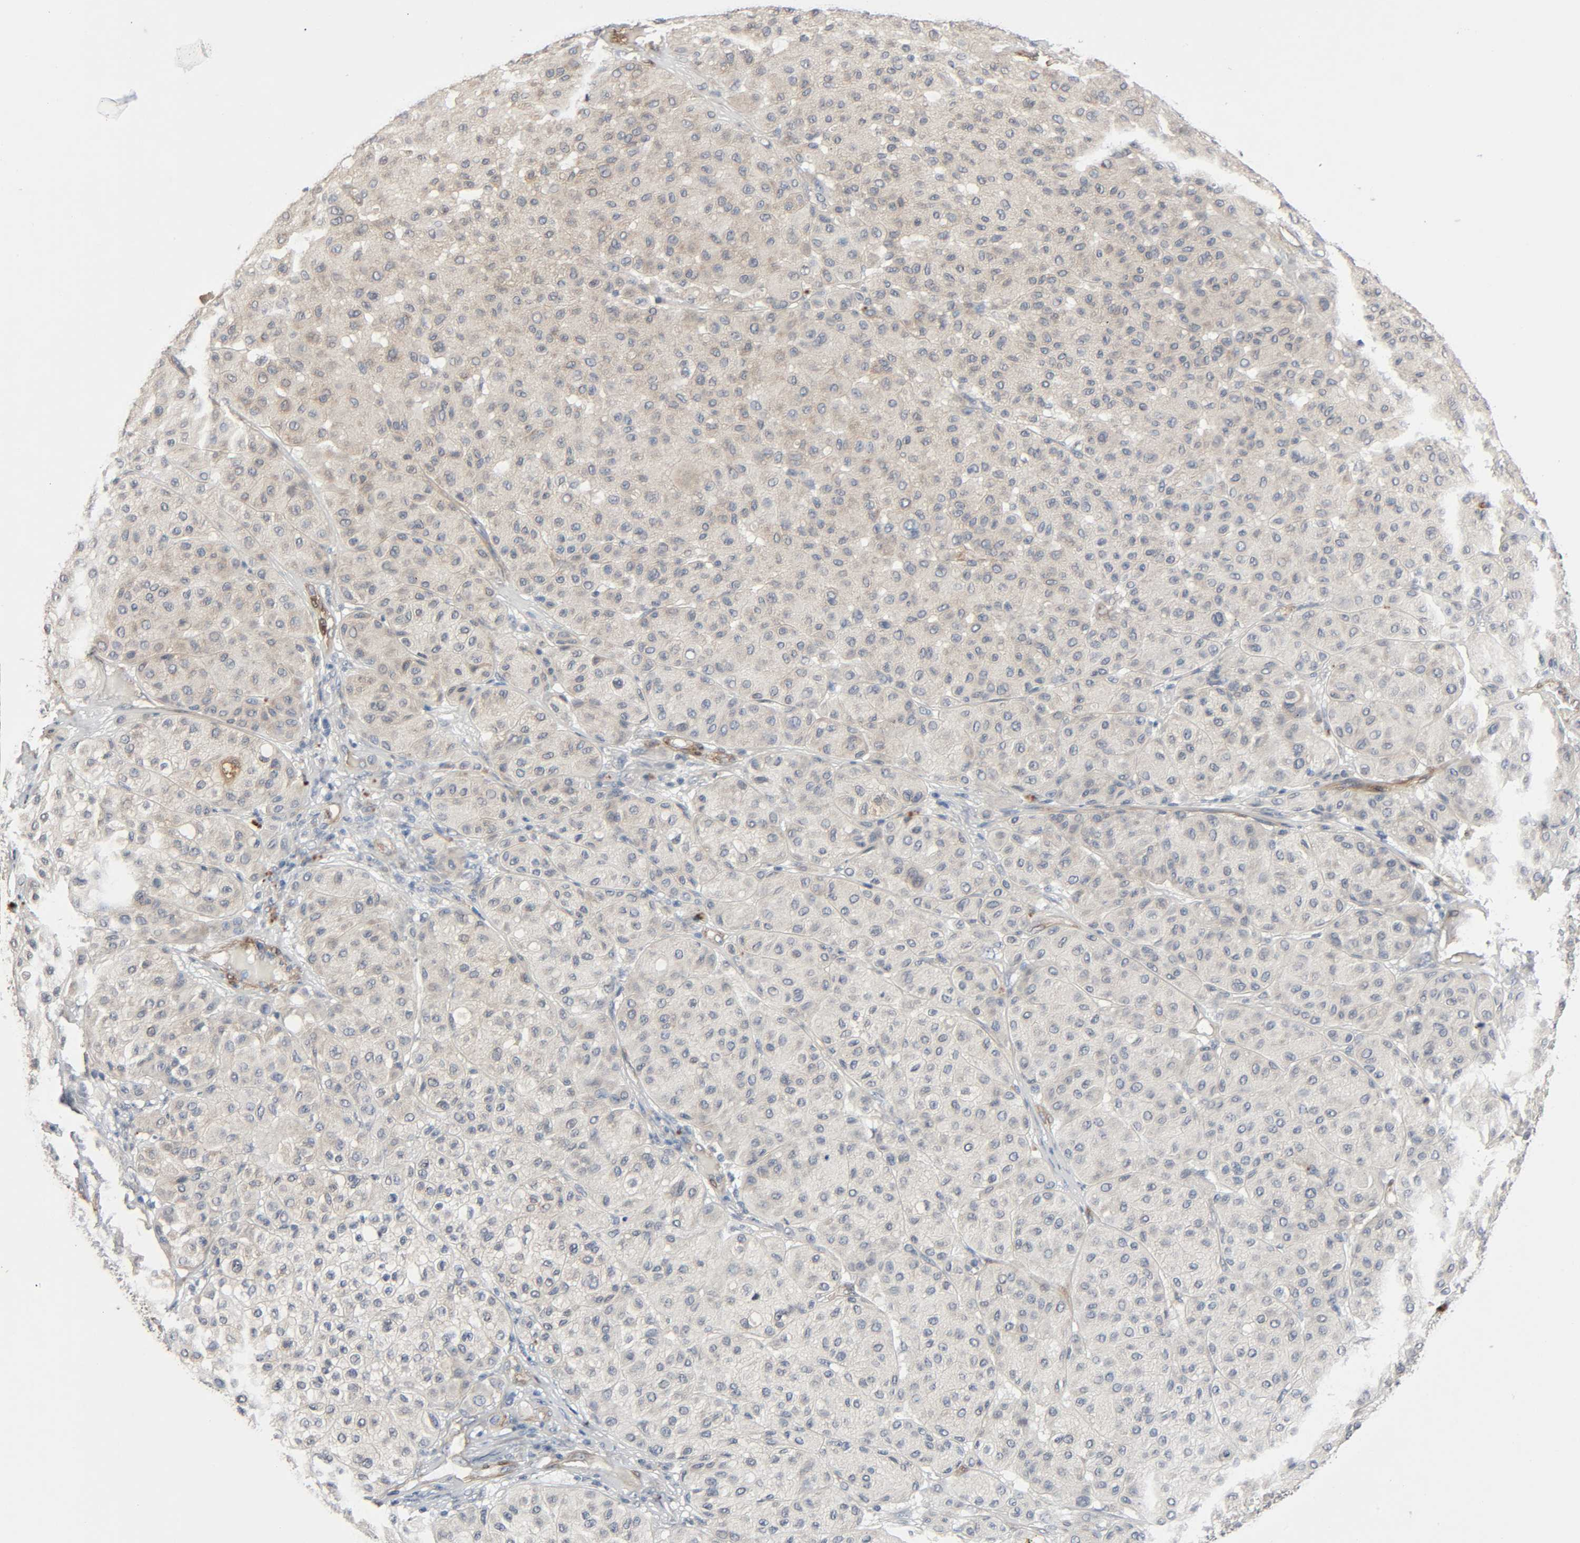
{"staining": {"intensity": "weak", "quantity": ">75%", "location": "cytoplasmic/membranous"}, "tissue": "melanoma", "cell_type": "Tumor cells", "image_type": "cancer", "snomed": [{"axis": "morphology", "description": "Normal tissue, NOS"}, {"axis": "morphology", "description": "Malignant melanoma, Metastatic site"}, {"axis": "topography", "description": "Skin"}], "caption": "The histopathology image shows immunohistochemical staining of malignant melanoma (metastatic site). There is weak cytoplasmic/membranous expression is appreciated in approximately >75% of tumor cells. Nuclei are stained in blue.", "gene": "PTK2", "patient": {"sex": "male", "age": 41}}